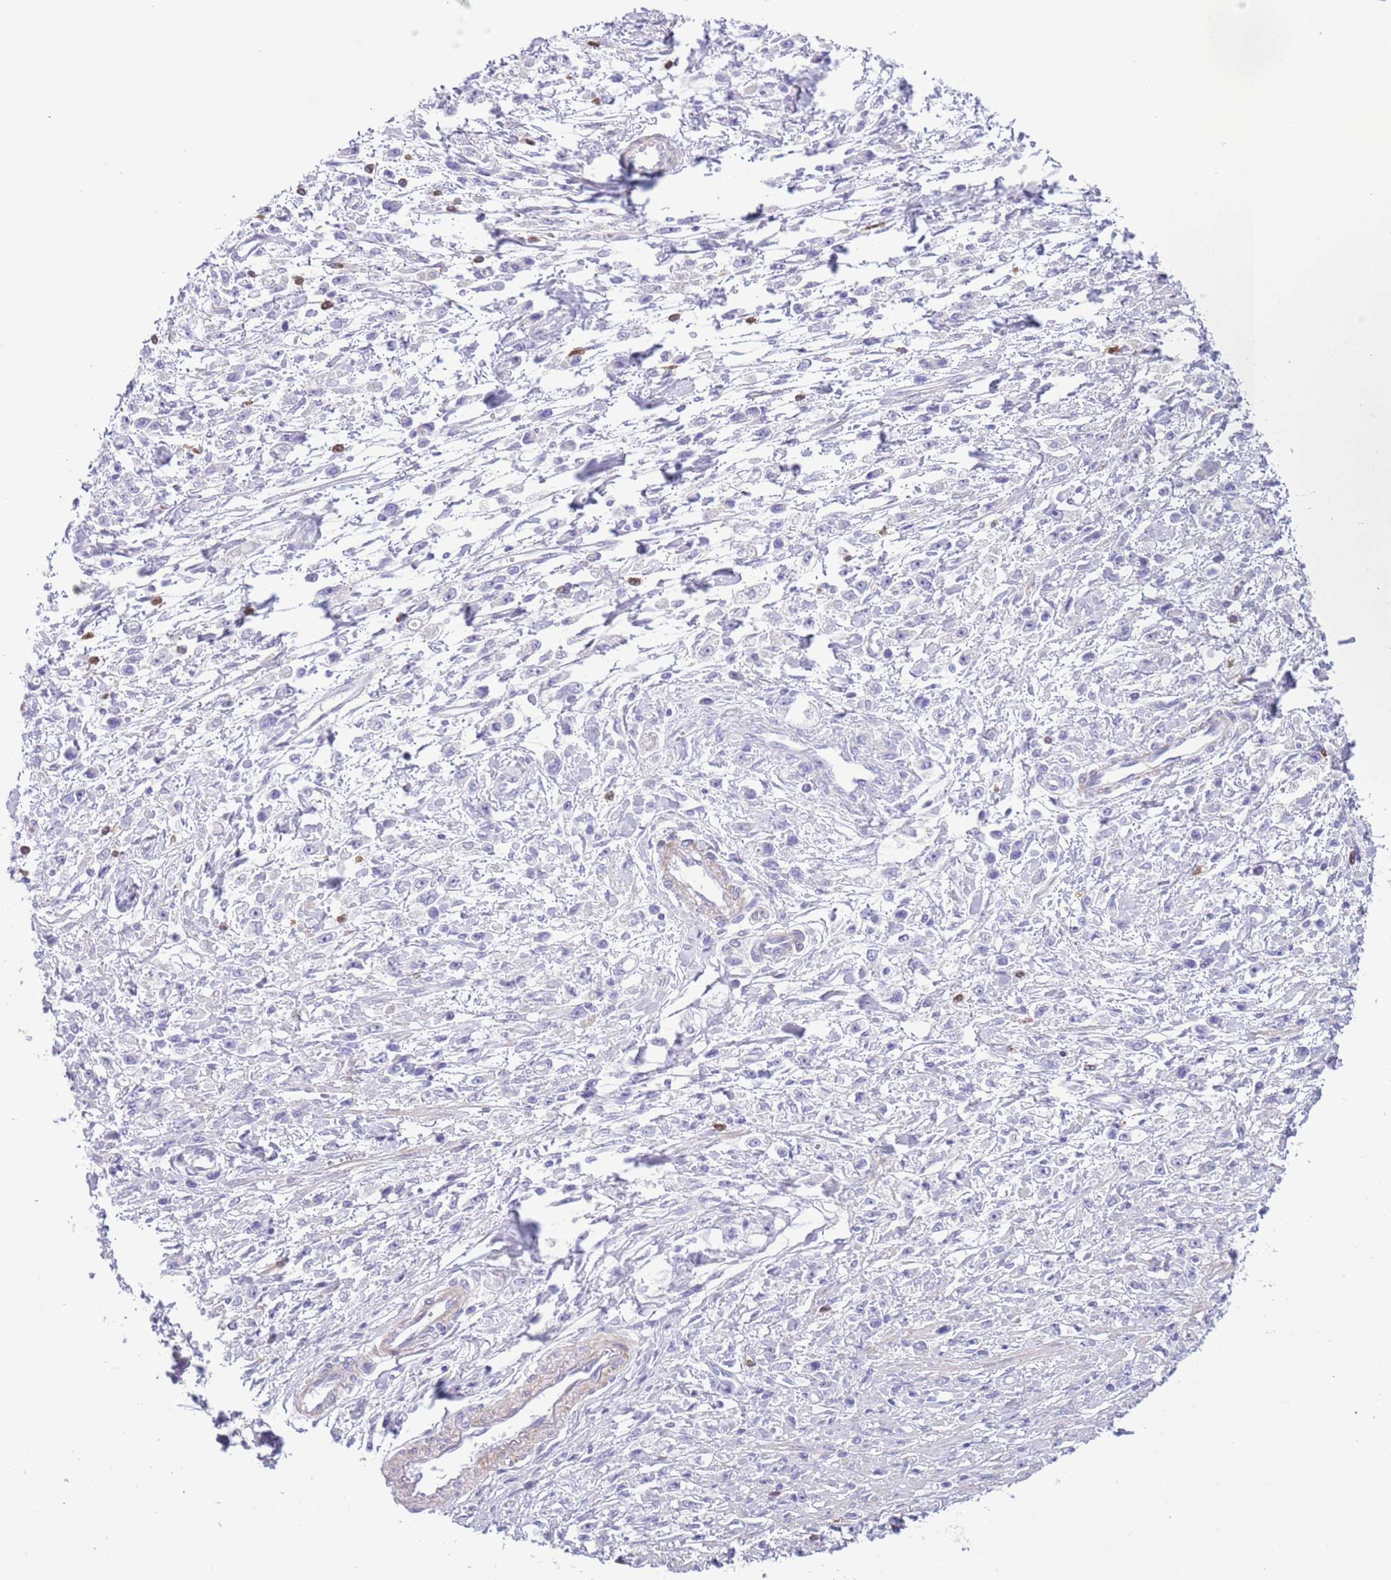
{"staining": {"intensity": "negative", "quantity": "none", "location": "none"}, "tissue": "stomach cancer", "cell_type": "Tumor cells", "image_type": "cancer", "snomed": [{"axis": "morphology", "description": "Adenocarcinoma, NOS"}, {"axis": "topography", "description": "Stomach"}], "caption": "An image of stomach adenocarcinoma stained for a protein exhibits no brown staining in tumor cells. The staining was performed using DAB (3,3'-diaminobenzidine) to visualize the protein expression in brown, while the nuclei were stained in blue with hematoxylin (Magnification: 20x).", "gene": "OR6M1", "patient": {"sex": "female", "age": 59}}